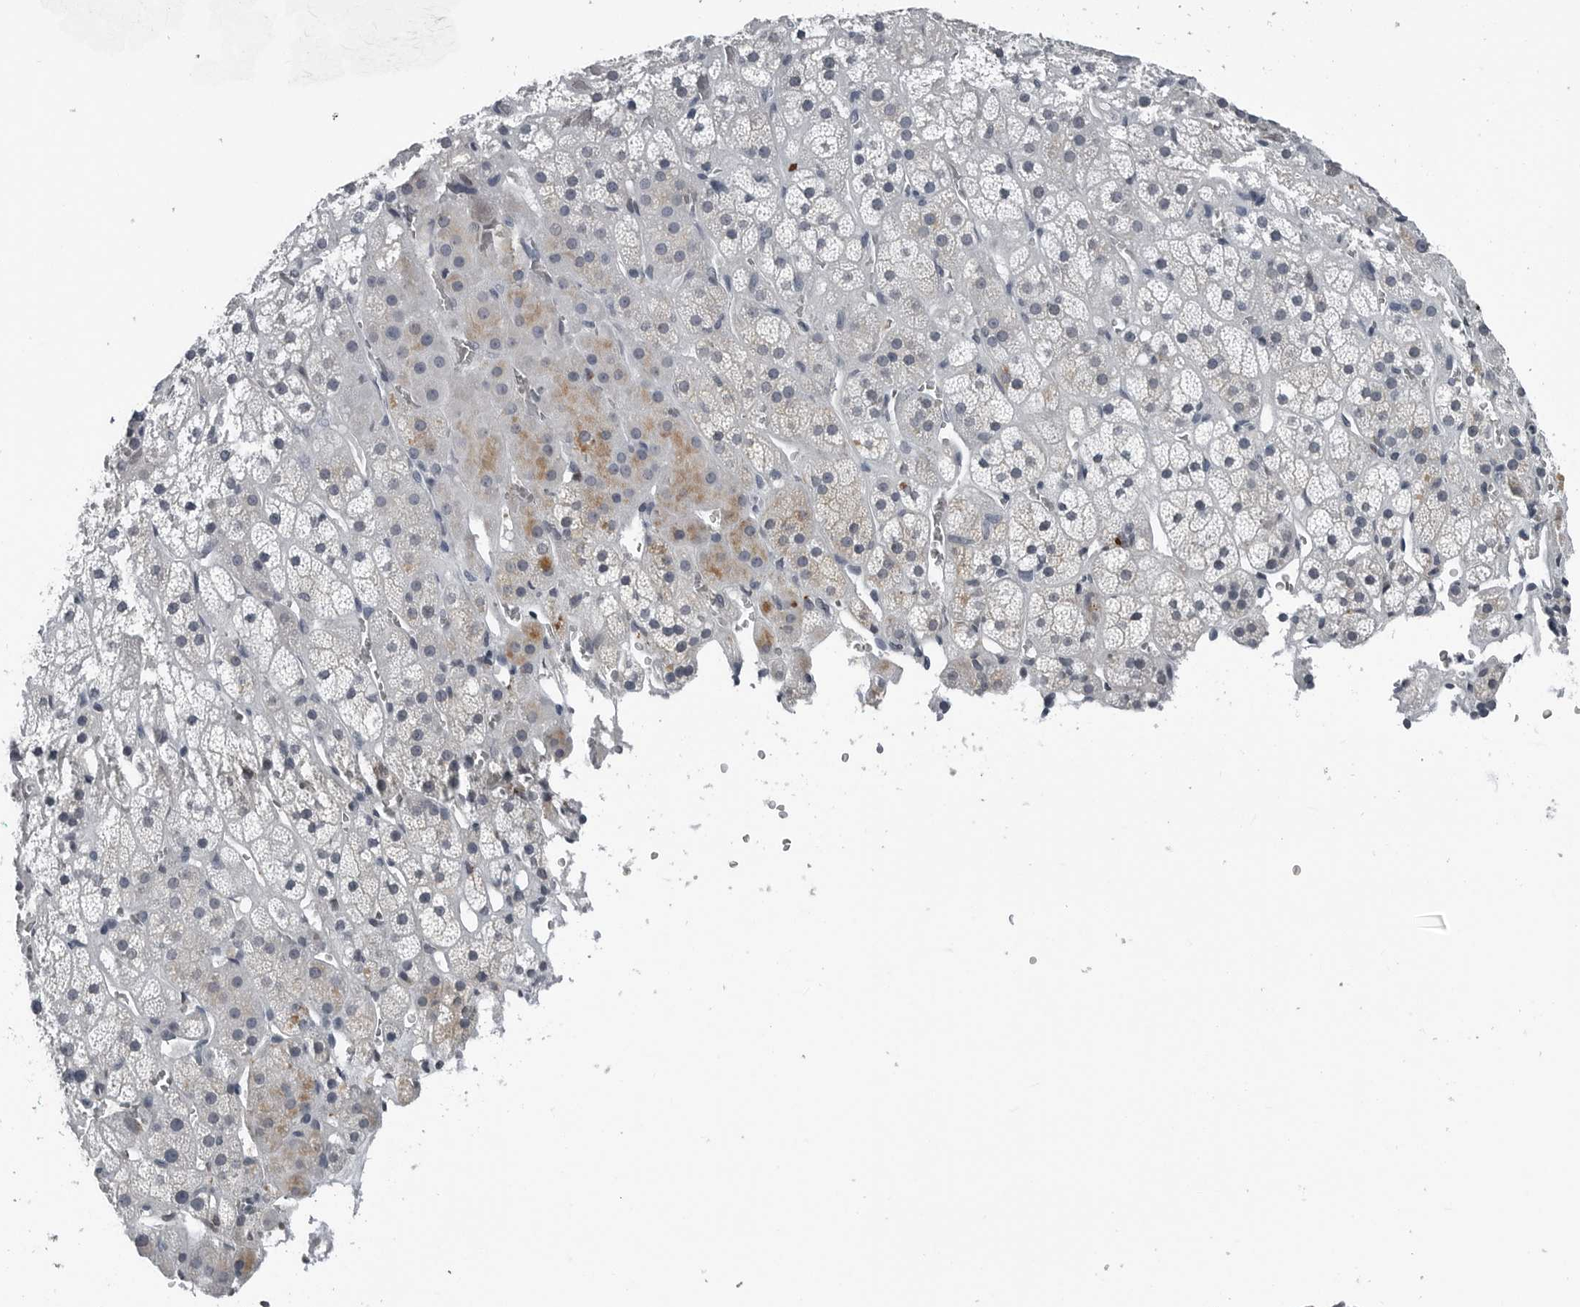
{"staining": {"intensity": "negative", "quantity": "none", "location": "none"}, "tissue": "adrenal gland", "cell_type": "Glandular cells", "image_type": "normal", "snomed": [{"axis": "morphology", "description": "Normal tissue, NOS"}, {"axis": "topography", "description": "Adrenal gland"}], "caption": "This histopathology image is of normal adrenal gland stained with immunohistochemistry (IHC) to label a protein in brown with the nuclei are counter-stained blue. There is no expression in glandular cells. (Brightfield microscopy of DAB IHC at high magnification).", "gene": "SPINK1", "patient": {"sex": "male", "age": 57}}